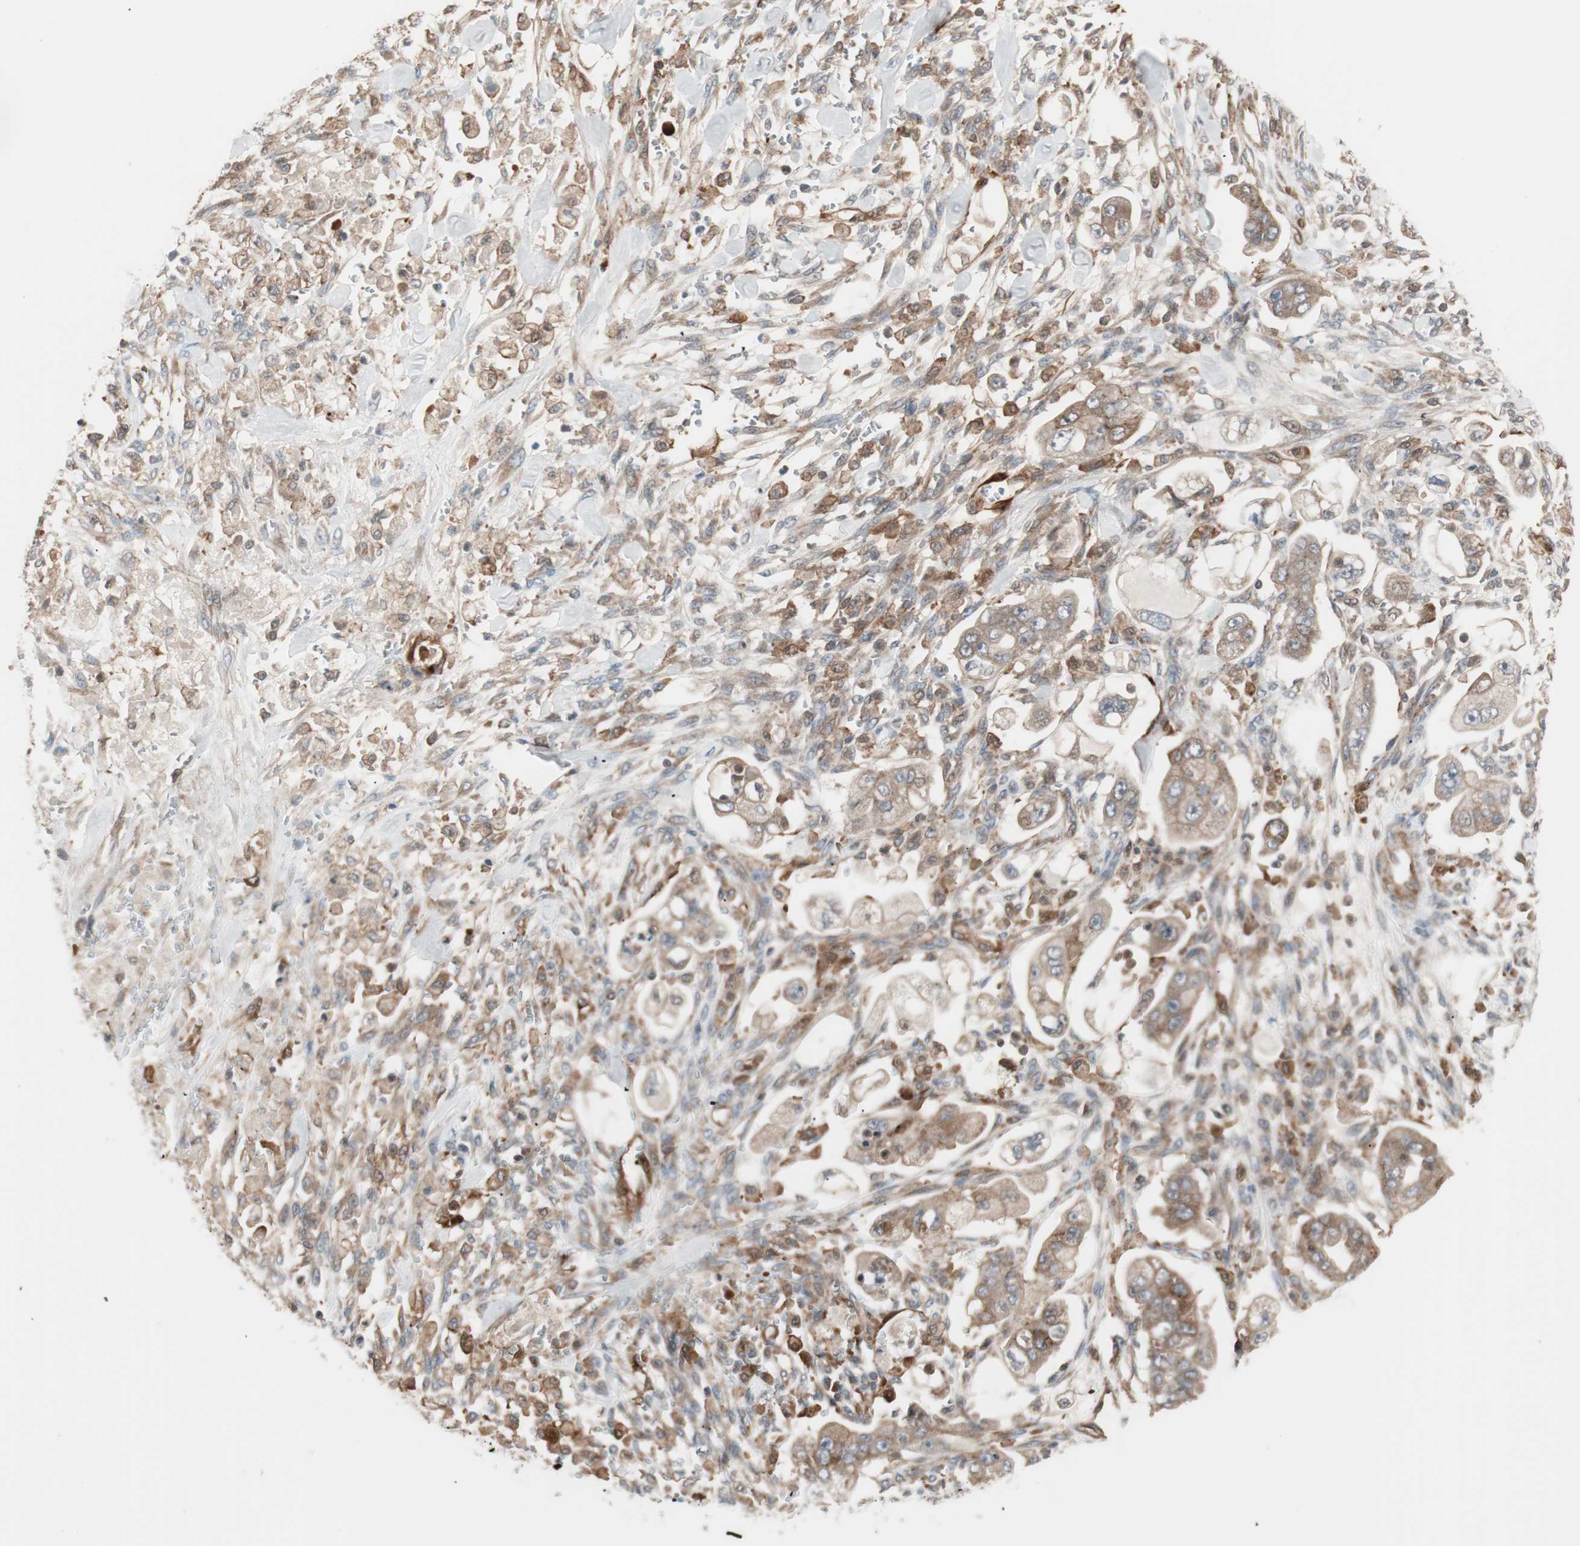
{"staining": {"intensity": "moderate", "quantity": ">75%", "location": "cytoplasmic/membranous"}, "tissue": "stomach cancer", "cell_type": "Tumor cells", "image_type": "cancer", "snomed": [{"axis": "morphology", "description": "Adenocarcinoma, NOS"}, {"axis": "topography", "description": "Stomach"}], "caption": "A brown stain shows moderate cytoplasmic/membranous expression of a protein in adenocarcinoma (stomach) tumor cells.", "gene": "STAB1", "patient": {"sex": "male", "age": 62}}